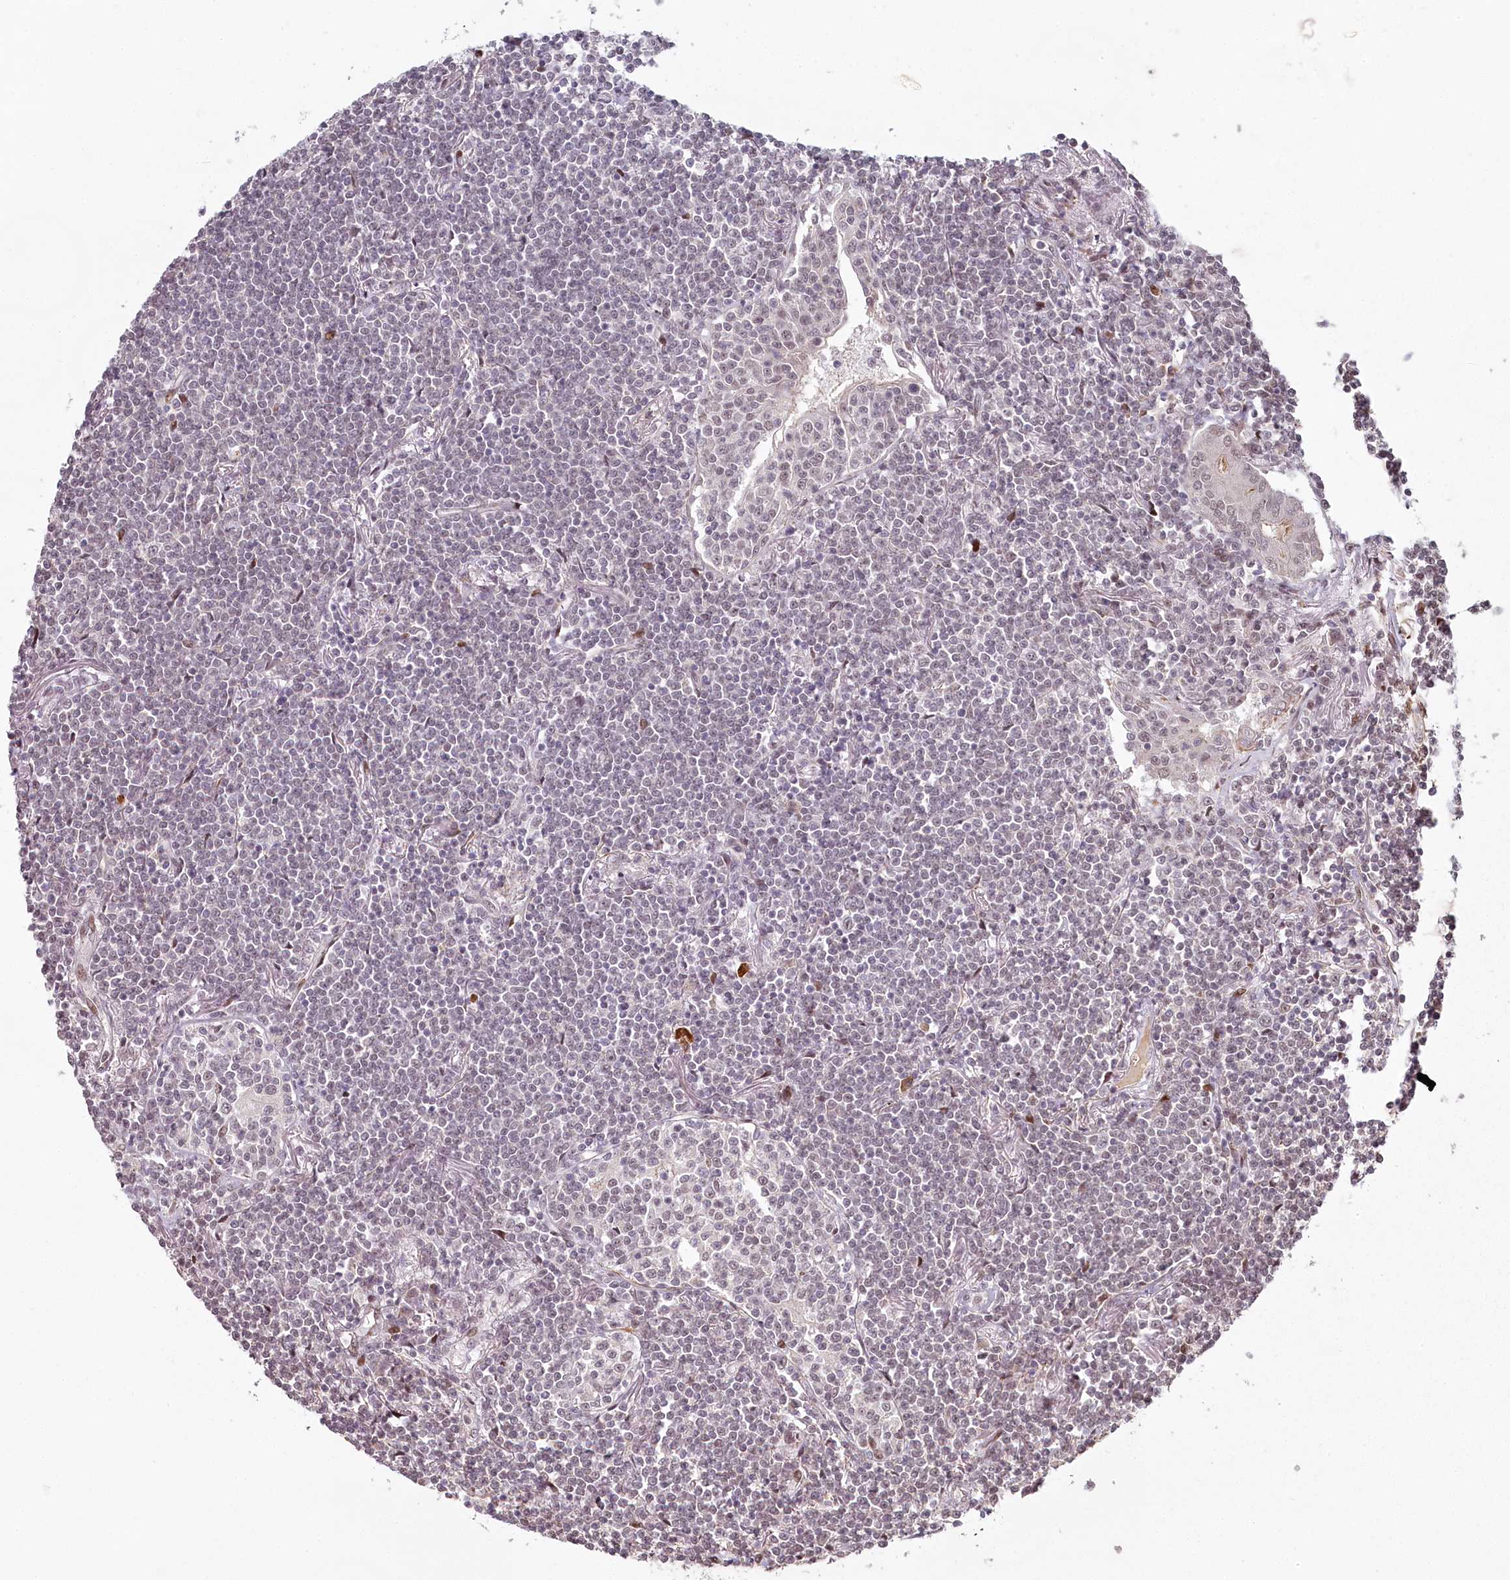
{"staining": {"intensity": "negative", "quantity": "none", "location": "none"}, "tissue": "lymphoma", "cell_type": "Tumor cells", "image_type": "cancer", "snomed": [{"axis": "morphology", "description": "Malignant lymphoma, non-Hodgkin's type, Low grade"}, {"axis": "topography", "description": "Lung"}], "caption": "This micrograph is of lymphoma stained with IHC to label a protein in brown with the nuclei are counter-stained blue. There is no positivity in tumor cells.", "gene": "FAM204A", "patient": {"sex": "female", "age": 71}}